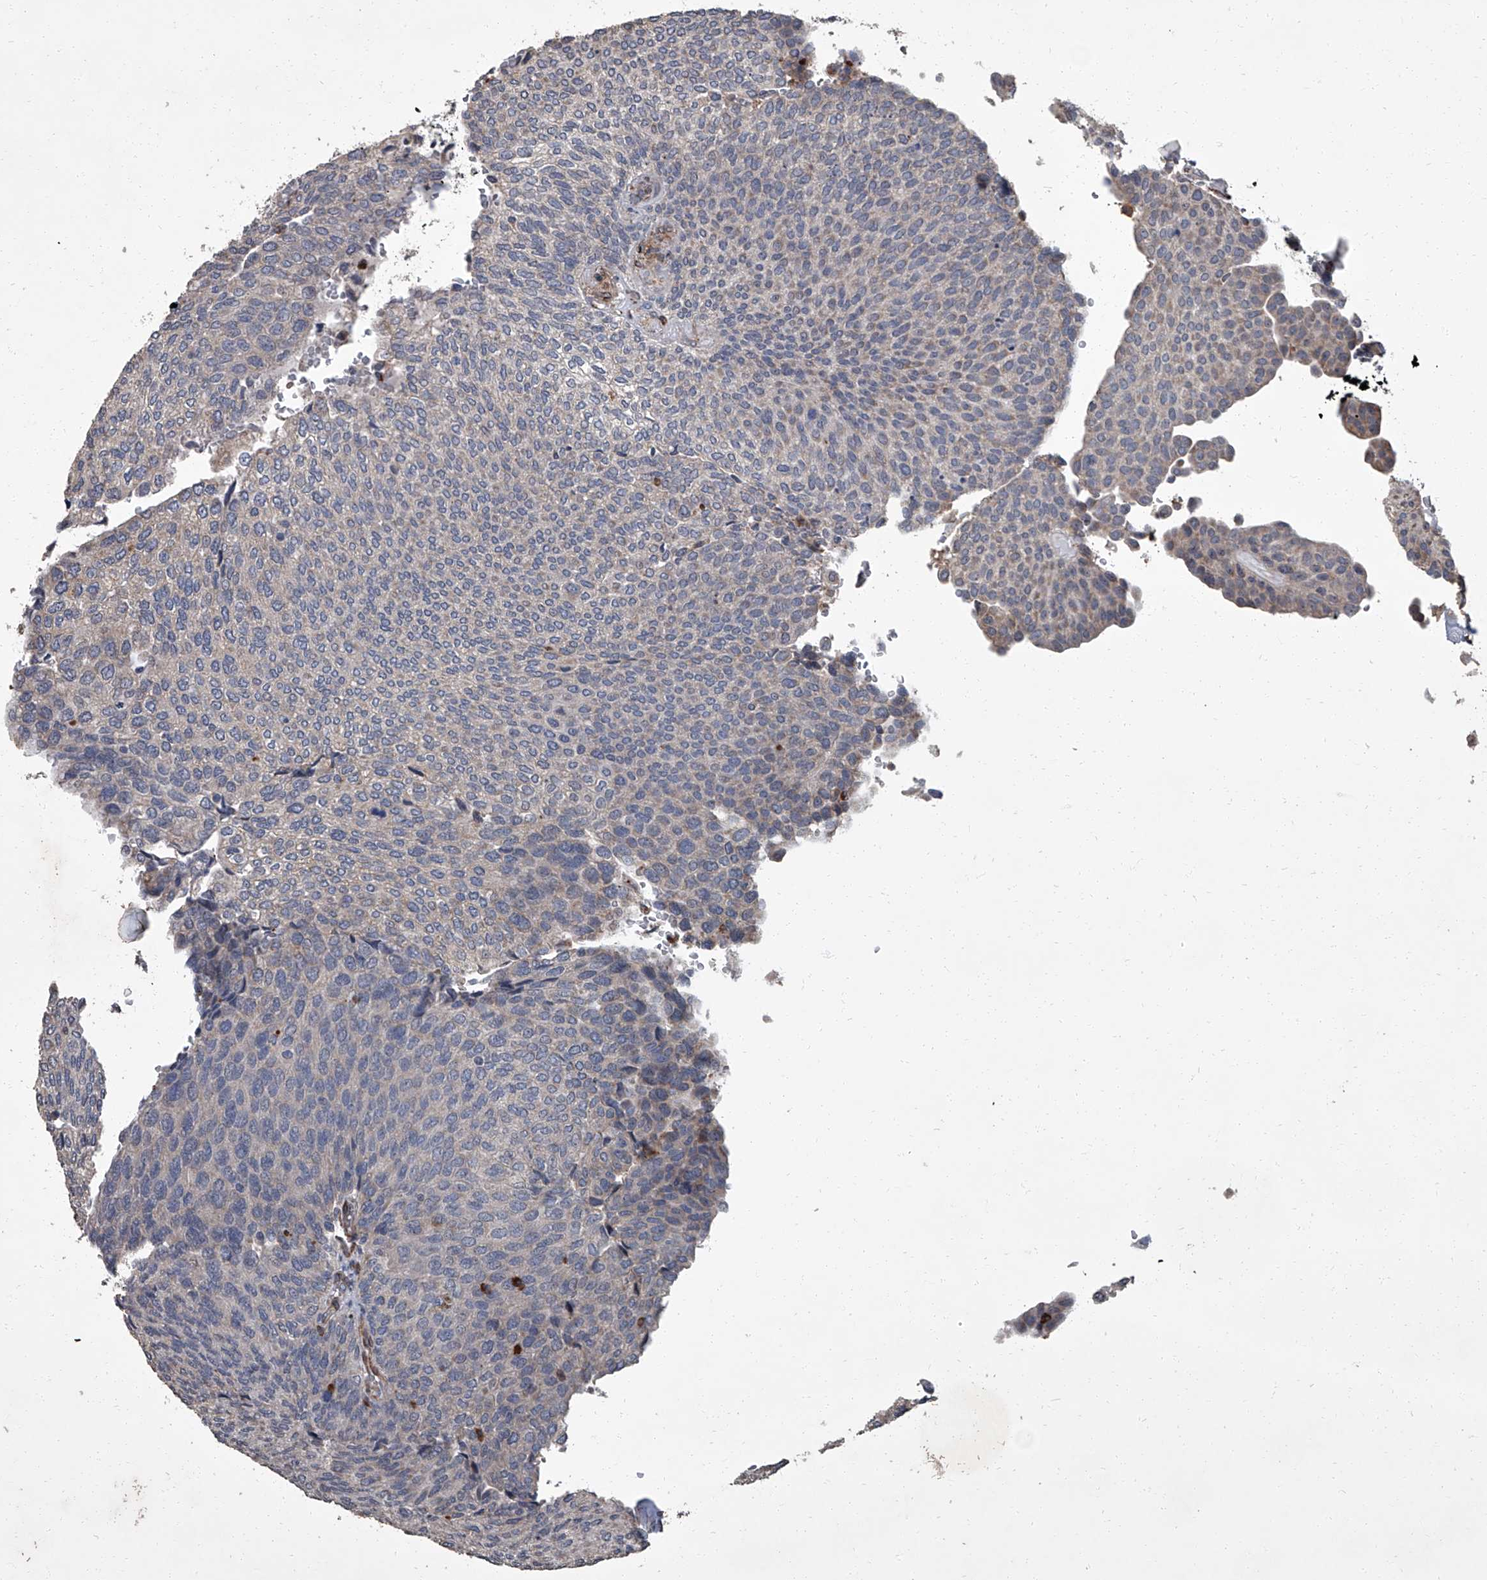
{"staining": {"intensity": "negative", "quantity": "none", "location": "none"}, "tissue": "urothelial cancer", "cell_type": "Tumor cells", "image_type": "cancer", "snomed": [{"axis": "morphology", "description": "Urothelial carcinoma, Low grade"}, {"axis": "topography", "description": "Urinary bladder"}], "caption": "Tumor cells show no significant protein expression in urothelial cancer. (Stains: DAB immunohistochemistry with hematoxylin counter stain, Microscopy: brightfield microscopy at high magnification).", "gene": "SIRT4", "patient": {"sex": "female", "age": 79}}